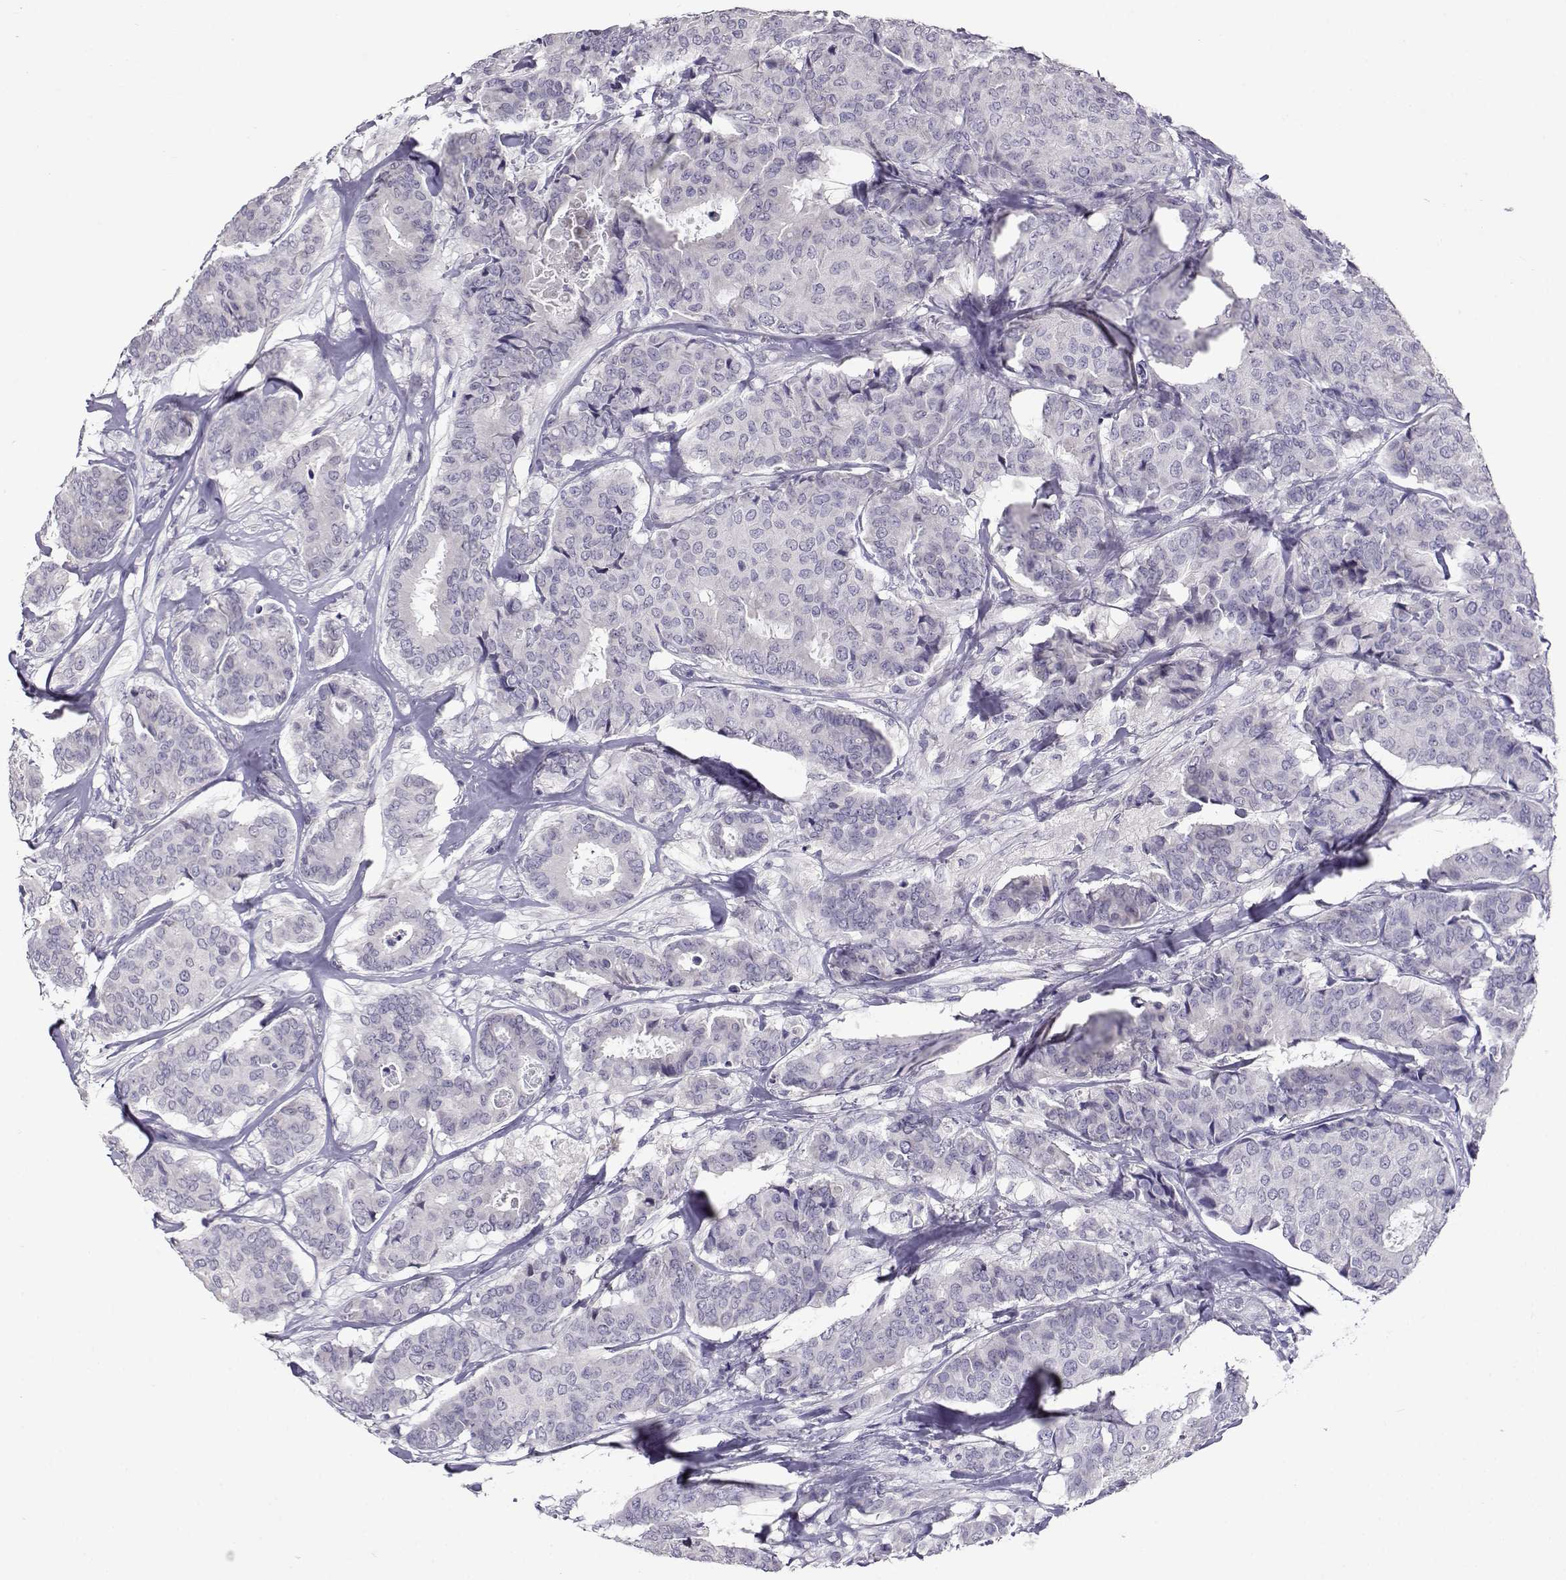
{"staining": {"intensity": "negative", "quantity": "none", "location": "none"}, "tissue": "breast cancer", "cell_type": "Tumor cells", "image_type": "cancer", "snomed": [{"axis": "morphology", "description": "Duct carcinoma"}, {"axis": "topography", "description": "Breast"}], "caption": "The photomicrograph reveals no significant positivity in tumor cells of breast cancer (intraductal carcinoma). (DAB immunohistochemistry (IHC), high magnification).", "gene": "RHOXF2", "patient": {"sex": "female", "age": 75}}